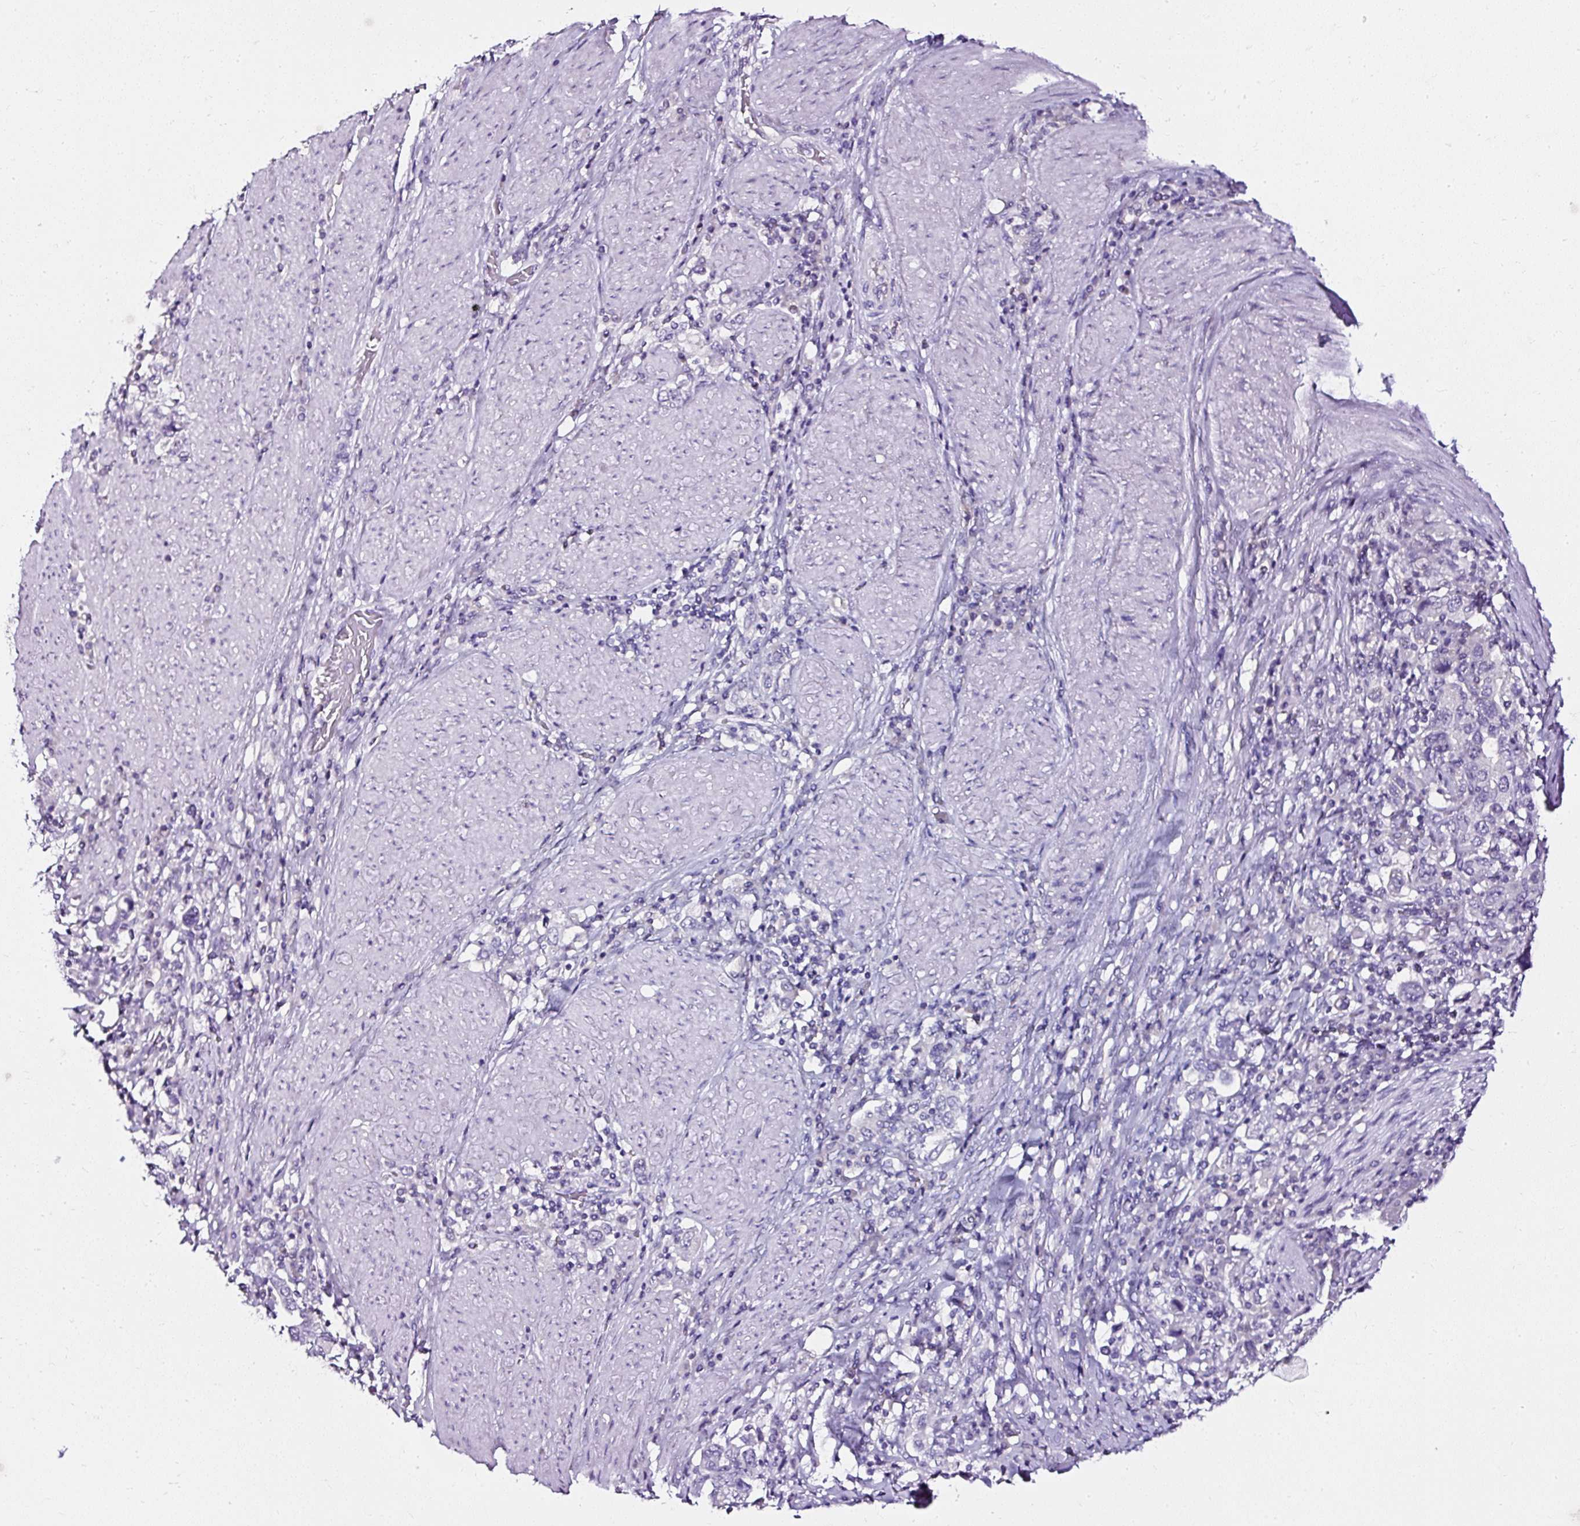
{"staining": {"intensity": "negative", "quantity": "none", "location": "none"}, "tissue": "stomach cancer", "cell_type": "Tumor cells", "image_type": "cancer", "snomed": [{"axis": "morphology", "description": "Adenocarcinoma, NOS"}, {"axis": "topography", "description": "Stomach, upper"}, {"axis": "topography", "description": "Stomach"}], "caption": "High power microscopy photomicrograph of an immunohistochemistry (IHC) photomicrograph of adenocarcinoma (stomach), revealing no significant expression in tumor cells.", "gene": "ATP2A1", "patient": {"sex": "male", "age": 62}}